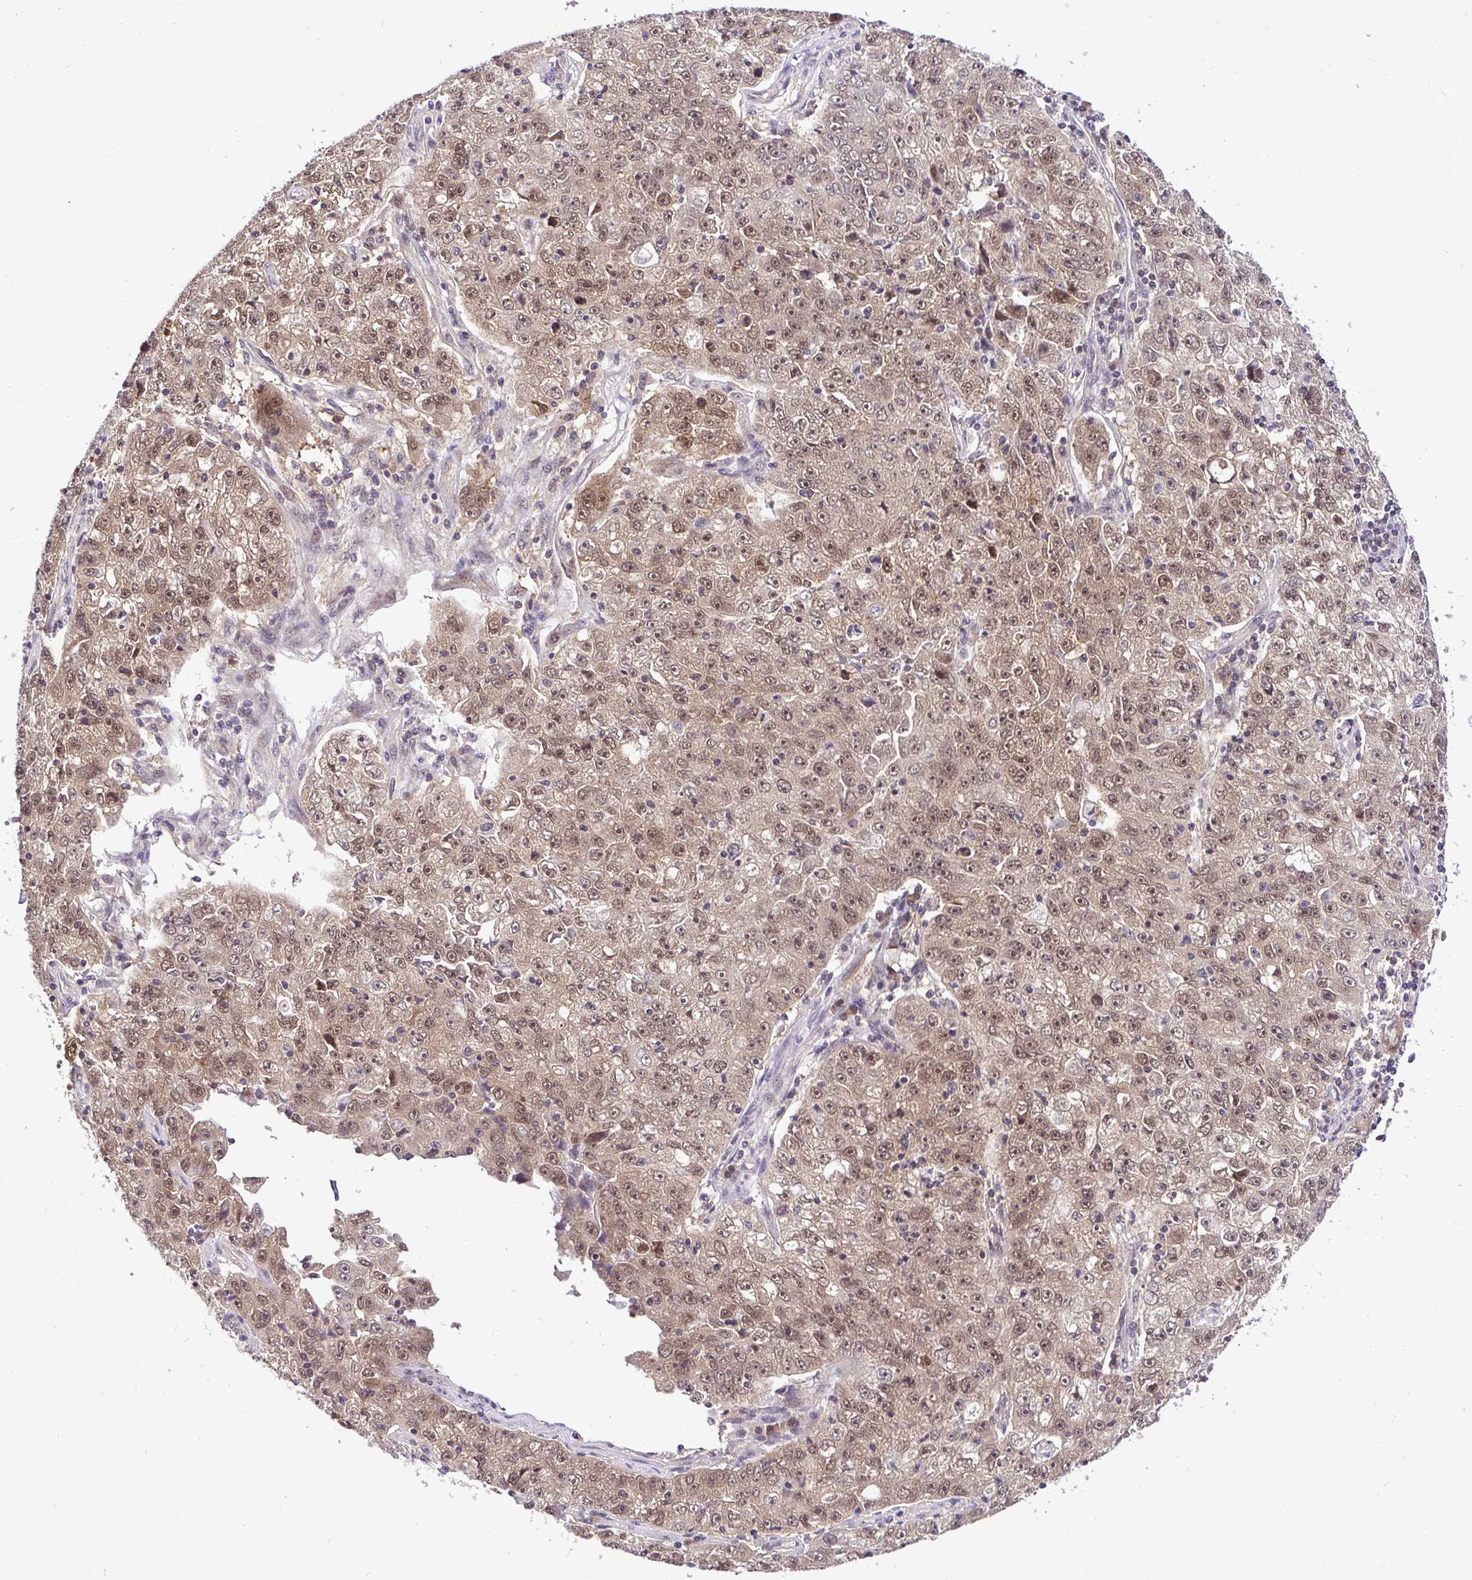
{"staining": {"intensity": "moderate", "quantity": ">75%", "location": "cytoplasmic/membranous,nuclear"}, "tissue": "lung cancer", "cell_type": "Tumor cells", "image_type": "cancer", "snomed": [{"axis": "morphology", "description": "Normal morphology"}, {"axis": "morphology", "description": "Adenocarcinoma, NOS"}, {"axis": "topography", "description": "Lymph node"}, {"axis": "topography", "description": "Lung"}], "caption": "Immunohistochemistry image of human adenocarcinoma (lung) stained for a protein (brown), which reveals medium levels of moderate cytoplasmic/membranous and nuclear positivity in approximately >75% of tumor cells.", "gene": "UBE2M", "patient": {"sex": "female", "age": 57}}